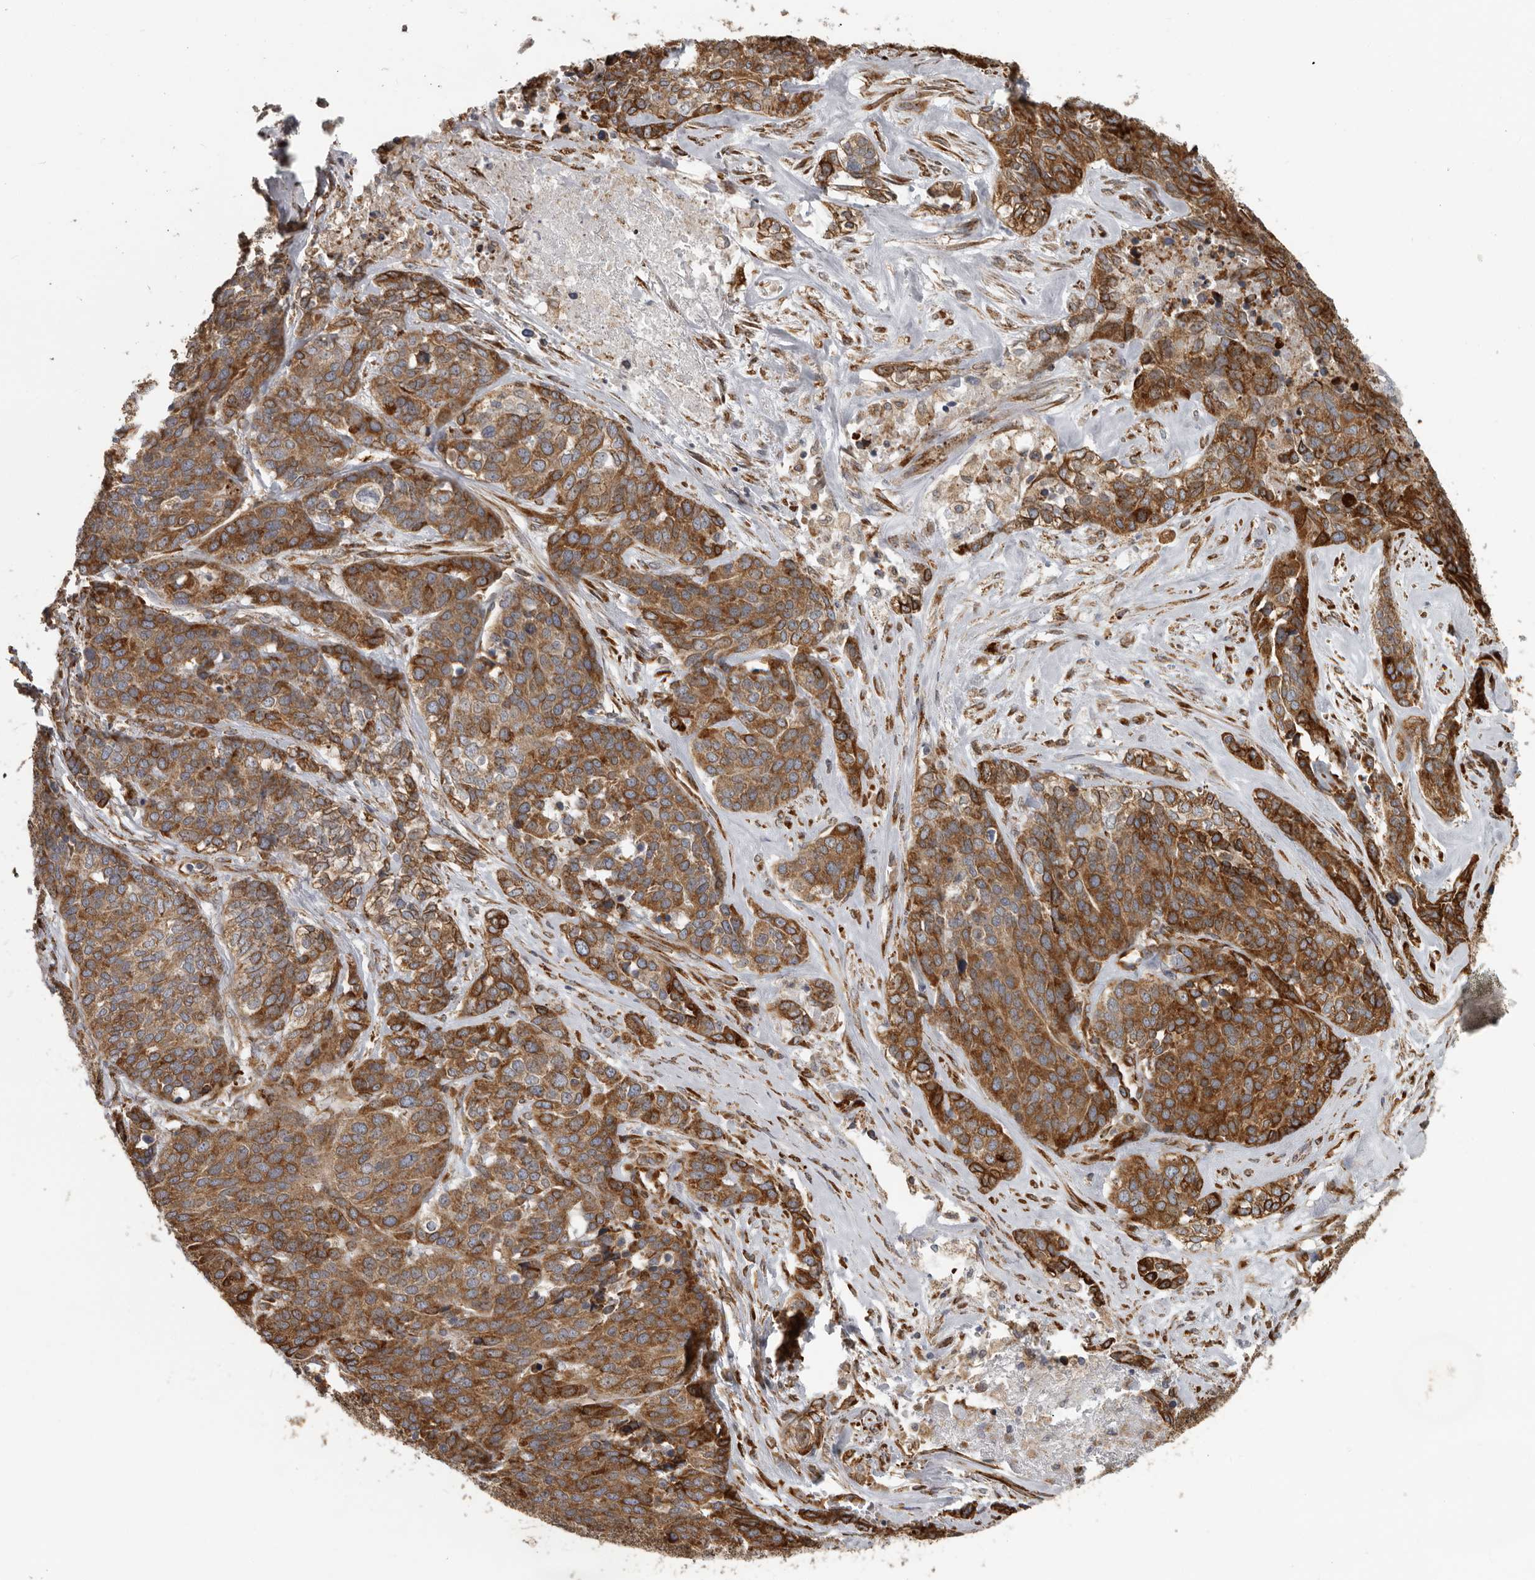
{"staining": {"intensity": "moderate", "quantity": ">75%", "location": "cytoplasmic/membranous"}, "tissue": "ovarian cancer", "cell_type": "Tumor cells", "image_type": "cancer", "snomed": [{"axis": "morphology", "description": "Cystadenocarcinoma, serous, NOS"}, {"axis": "topography", "description": "Ovary"}], "caption": "Brown immunohistochemical staining in ovarian cancer demonstrates moderate cytoplasmic/membranous staining in approximately >75% of tumor cells.", "gene": "CEP350", "patient": {"sex": "female", "age": 44}}